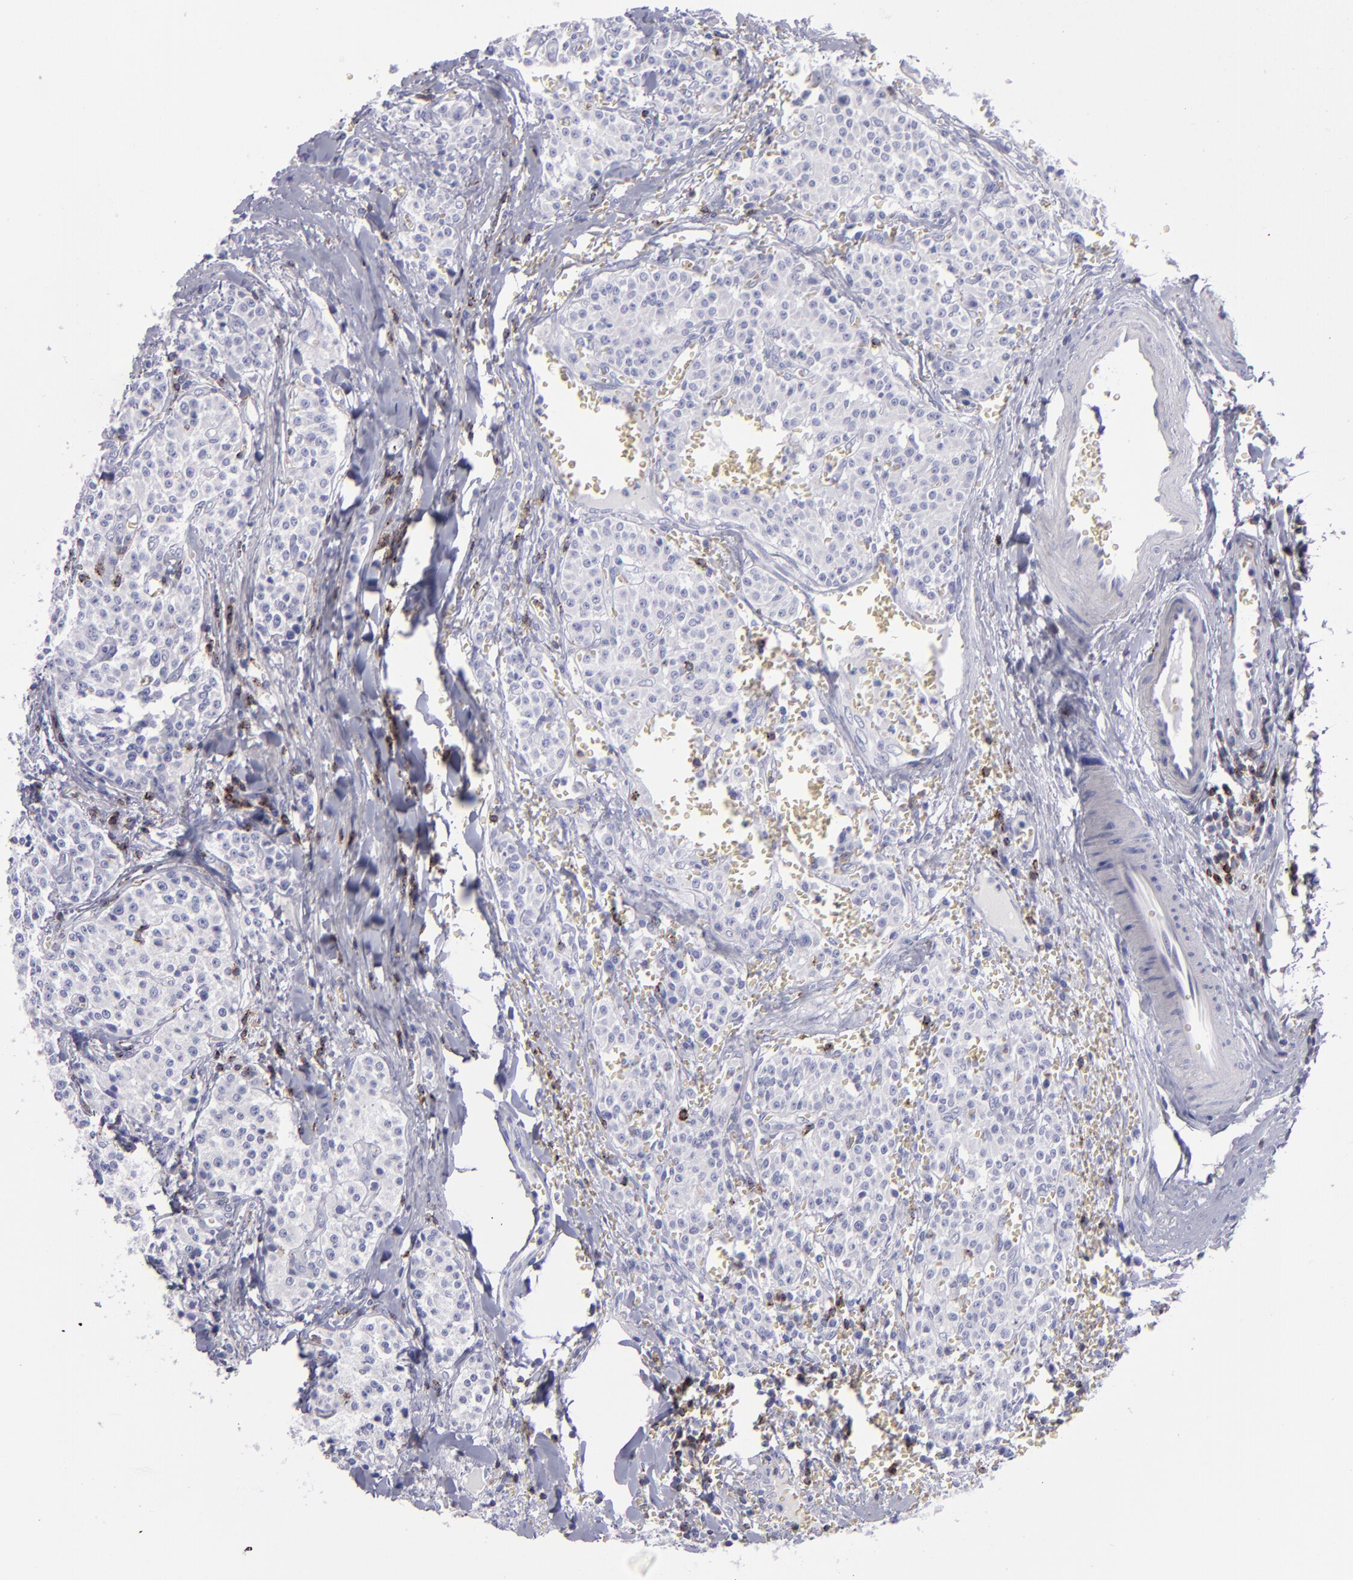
{"staining": {"intensity": "negative", "quantity": "none", "location": "none"}, "tissue": "carcinoid", "cell_type": "Tumor cells", "image_type": "cancer", "snomed": [{"axis": "morphology", "description": "Carcinoid, malignant, NOS"}, {"axis": "topography", "description": "Stomach"}], "caption": "A high-resolution photomicrograph shows immunohistochemistry (IHC) staining of carcinoid, which displays no significant expression in tumor cells.", "gene": "CD2", "patient": {"sex": "female", "age": 76}}